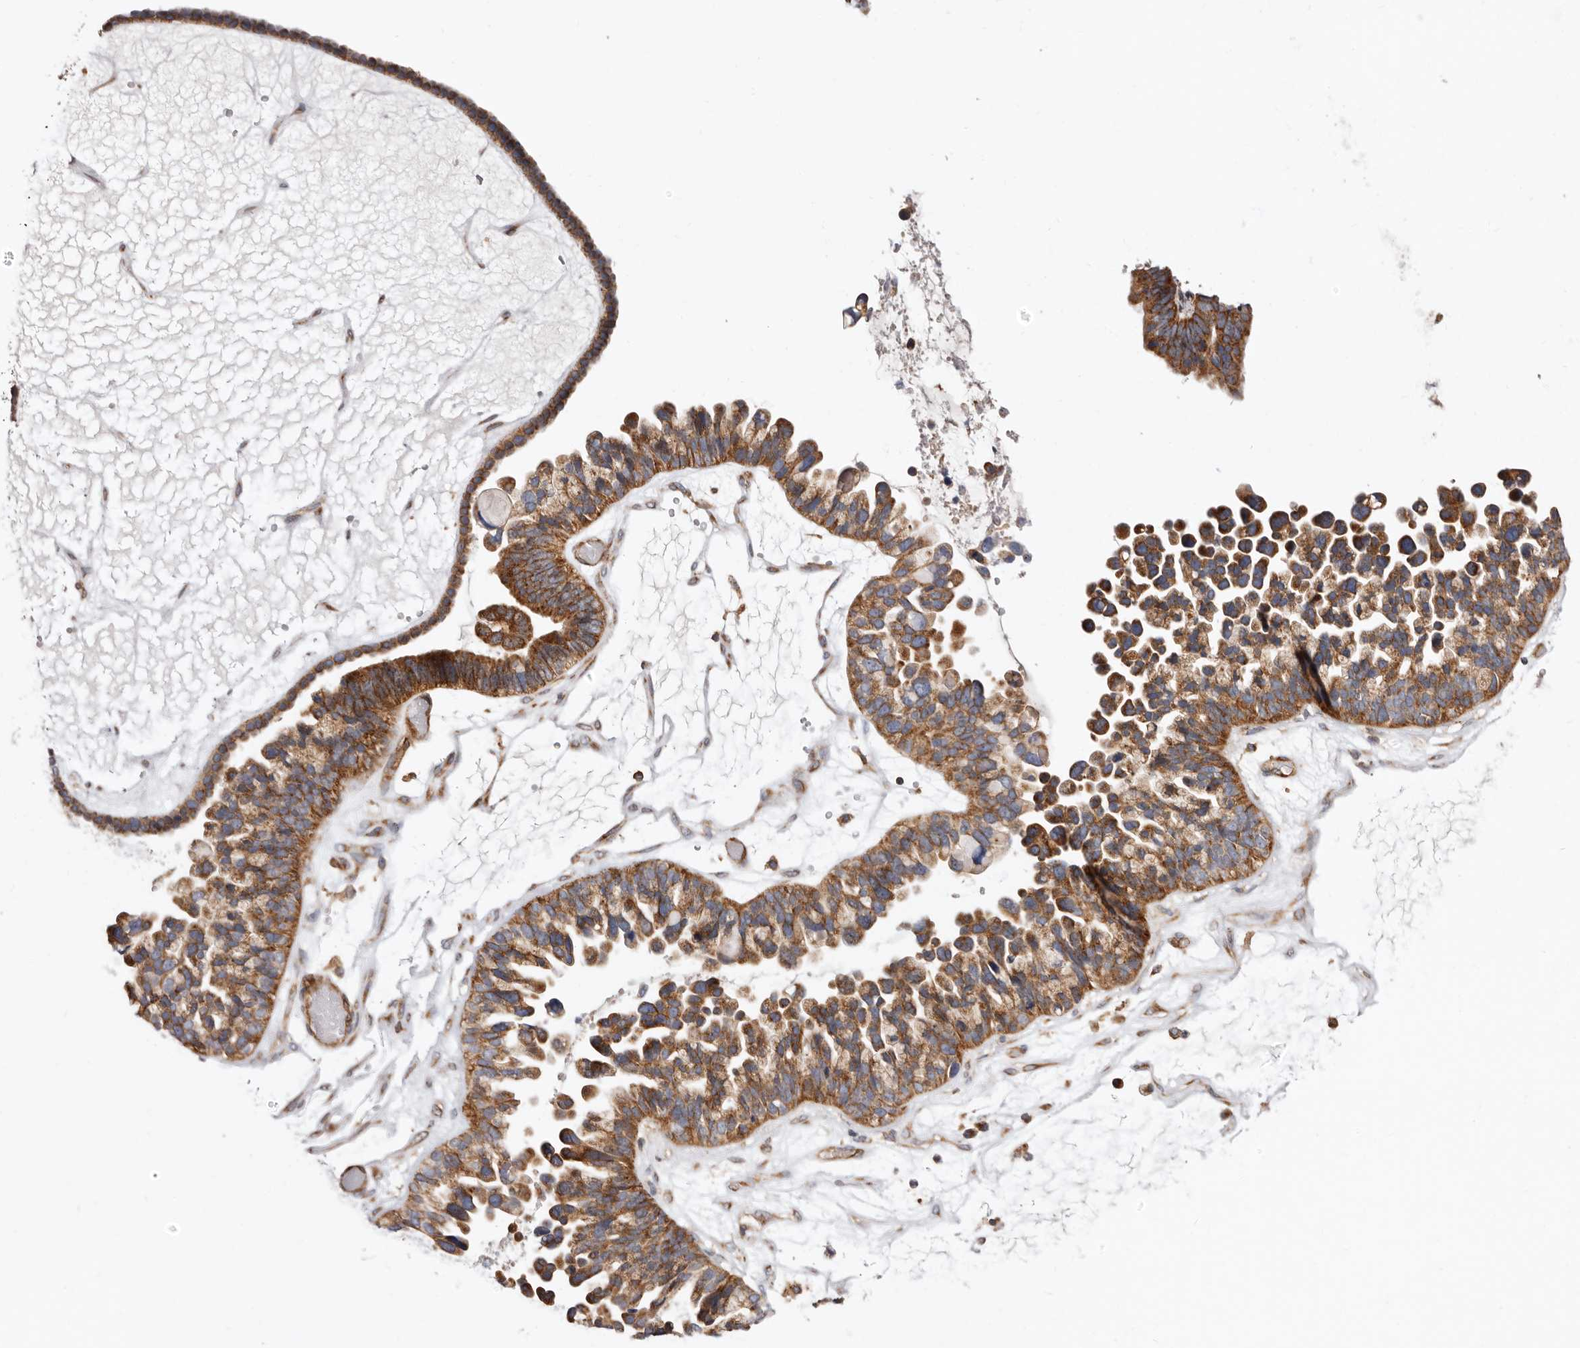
{"staining": {"intensity": "moderate", "quantity": ">75%", "location": "cytoplasmic/membranous"}, "tissue": "ovarian cancer", "cell_type": "Tumor cells", "image_type": "cancer", "snomed": [{"axis": "morphology", "description": "Cystadenocarcinoma, serous, NOS"}, {"axis": "topography", "description": "Ovary"}], "caption": "This is a histology image of immunohistochemistry staining of ovarian serous cystadenocarcinoma, which shows moderate positivity in the cytoplasmic/membranous of tumor cells.", "gene": "COQ8B", "patient": {"sex": "female", "age": 56}}